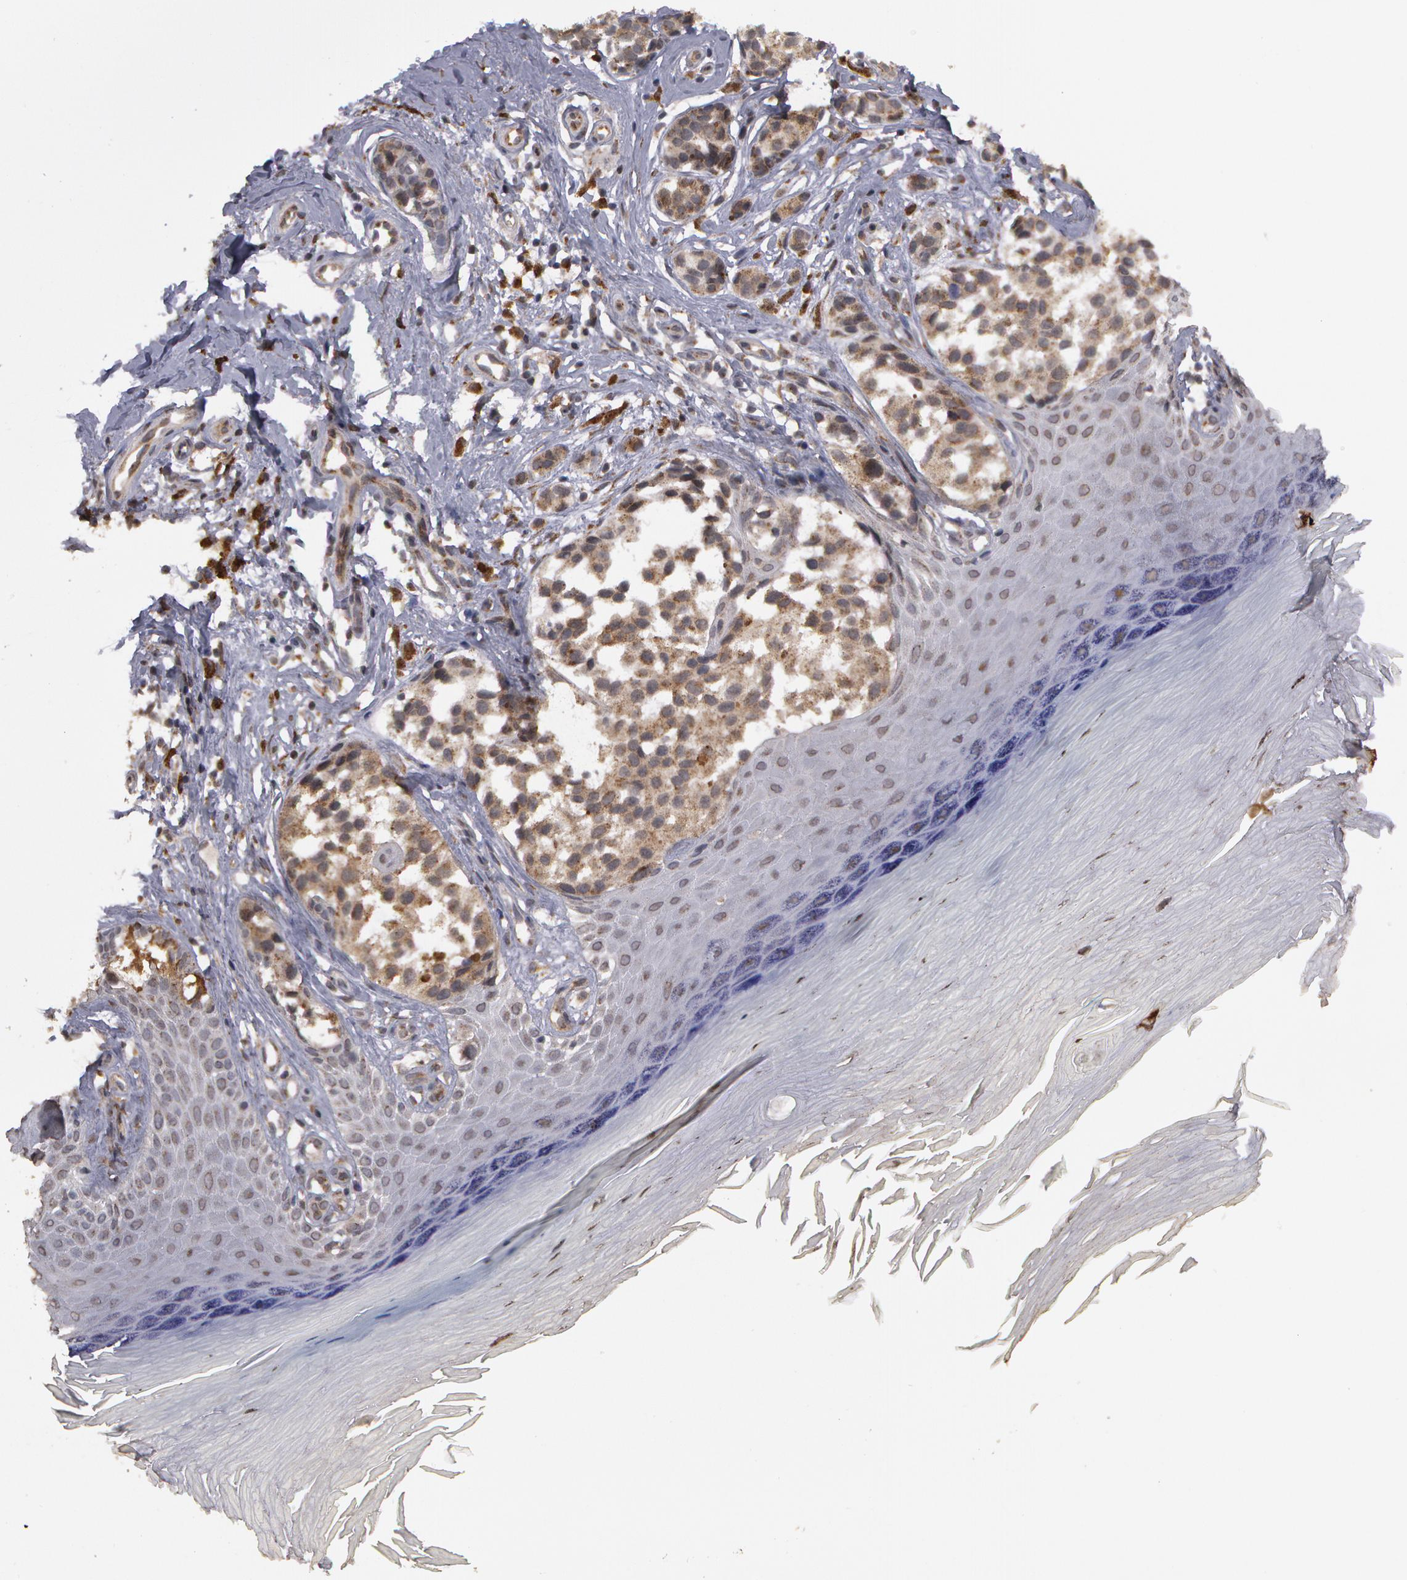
{"staining": {"intensity": "negative", "quantity": "none", "location": "none"}, "tissue": "melanoma", "cell_type": "Tumor cells", "image_type": "cancer", "snomed": [{"axis": "morphology", "description": "Malignant melanoma, NOS"}, {"axis": "topography", "description": "Skin"}], "caption": "Tumor cells show no significant positivity in melanoma.", "gene": "STX5", "patient": {"sex": "male", "age": 79}}